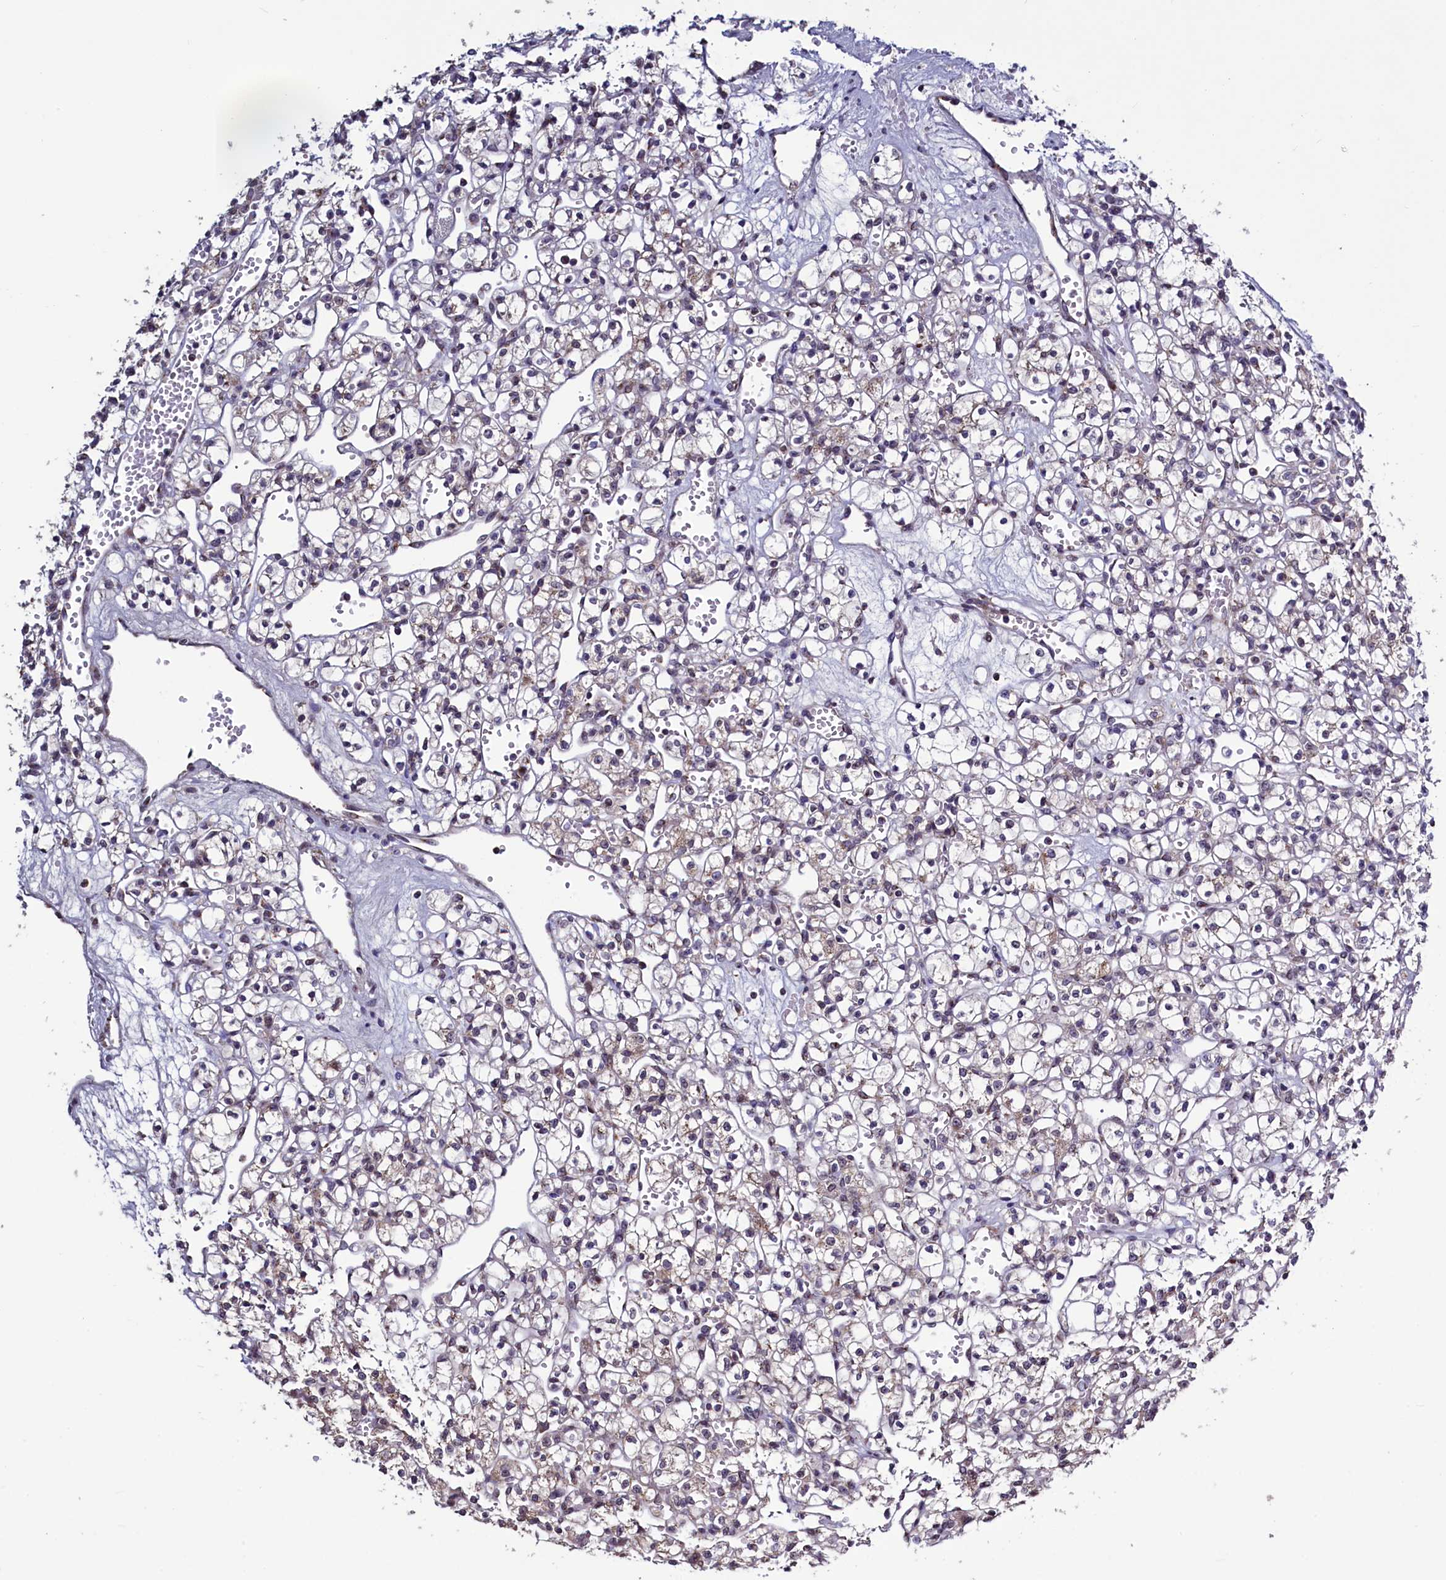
{"staining": {"intensity": "negative", "quantity": "none", "location": "none"}, "tissue": "renal cancer", "cell_type": "Tumor cells", "image_type": "cancer", "snomed": [{"axis": "morphology", "description": "Adenocarcinoma, NOS"}, {"axis": "topography", "description": "Kidney"}], "caption": "Image shows no significant protein expression in tumor cells of renal cancer.", "gene": "SEC24C", "patient": {"sex": "female", "age": 59}}